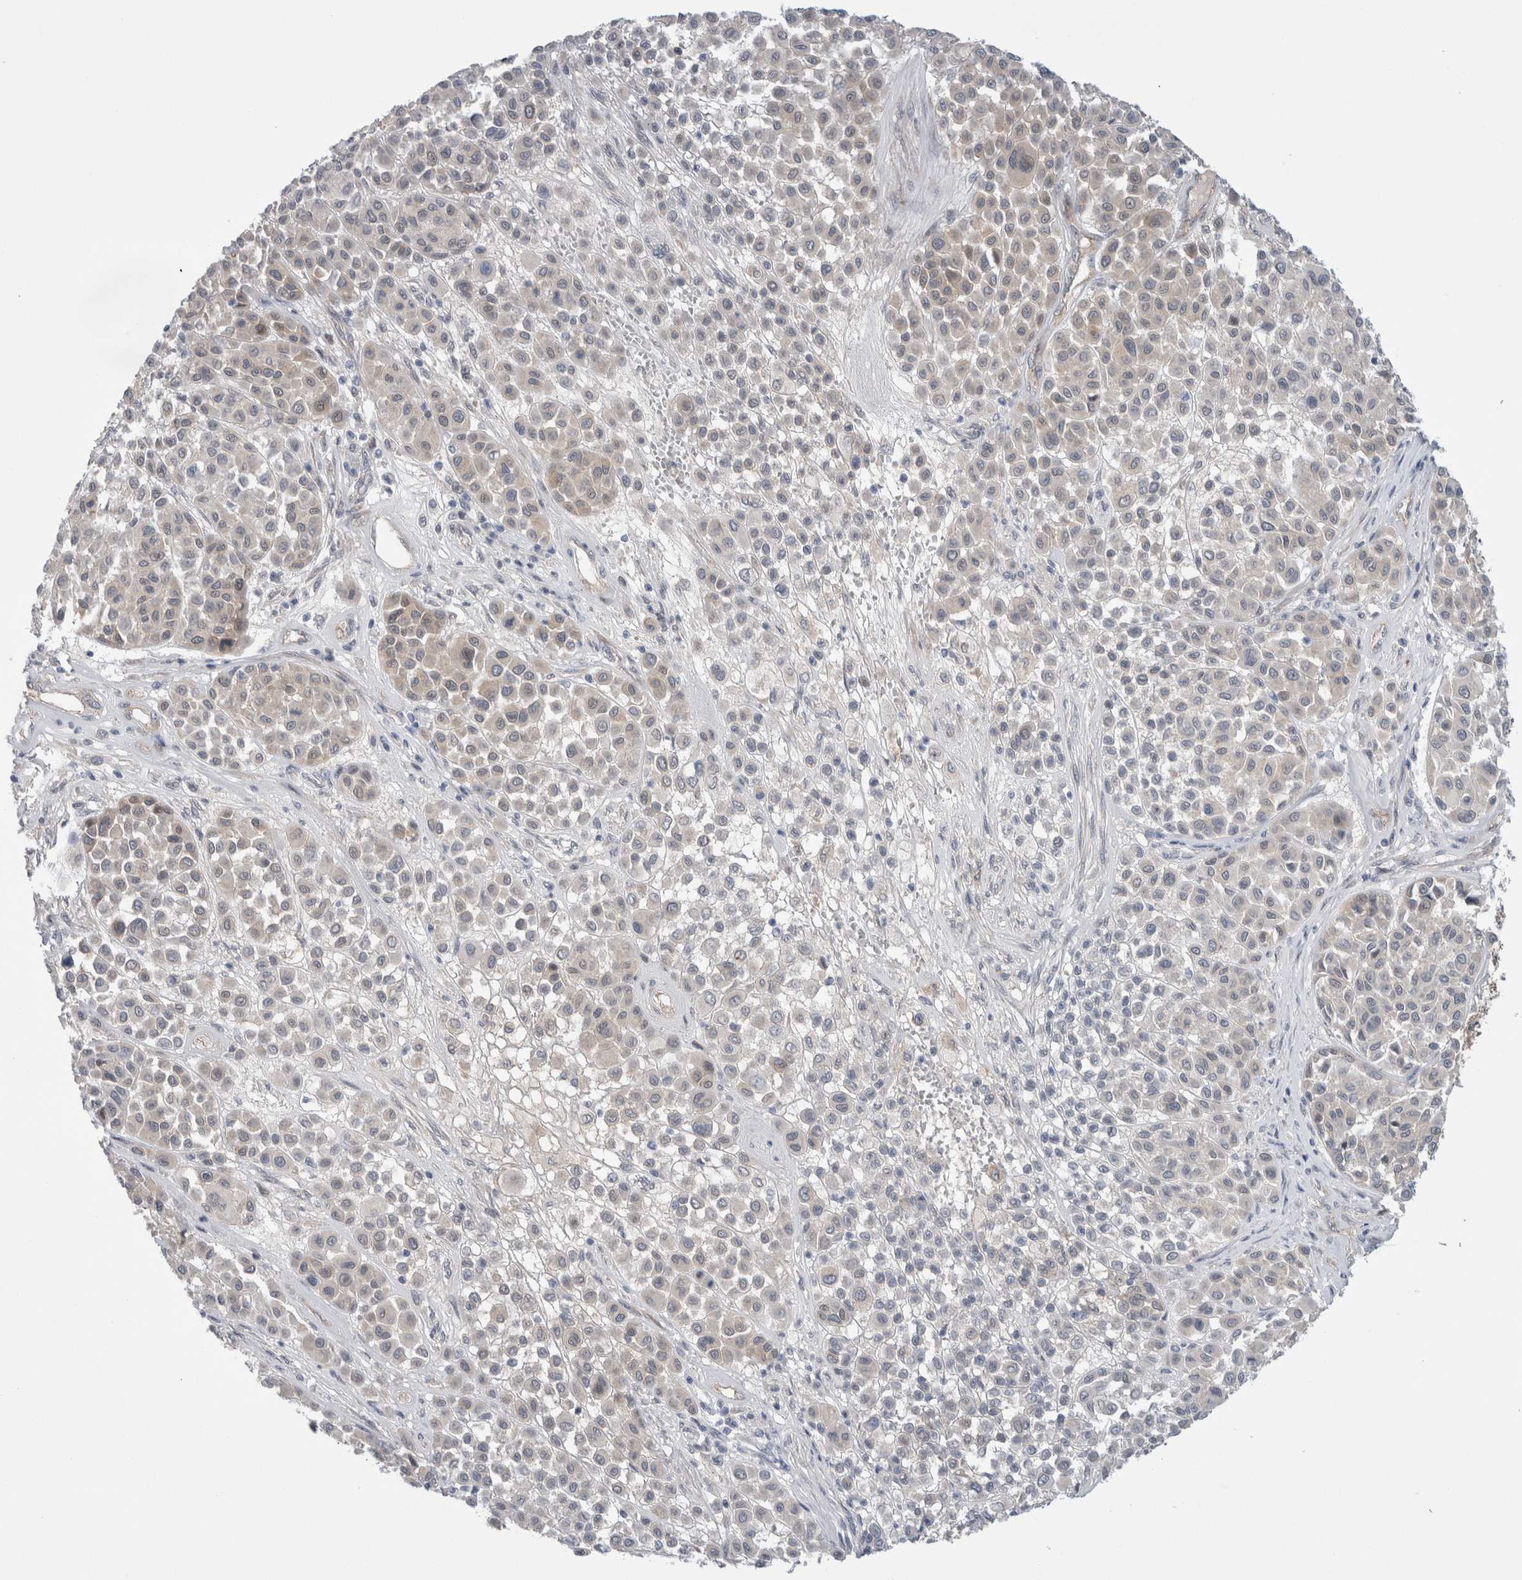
{"staining": {"intensity": "negative", "quantity": "none", "location": "none"}, "tissue": "melanoma", "cell_type": "Tumor cells", "image_type": "cancer", "snomed": [{"axis": "morphology", "description": "Malignant melanoma, Metastatic site"}, {"axis": "topography", "description": "Soft tissue"}], "caption": "A micrograph of human melanoma is negative for staining in tumor cells.", "gene": "TAFA5", "patient": {"sex": "male", "age": 41}}